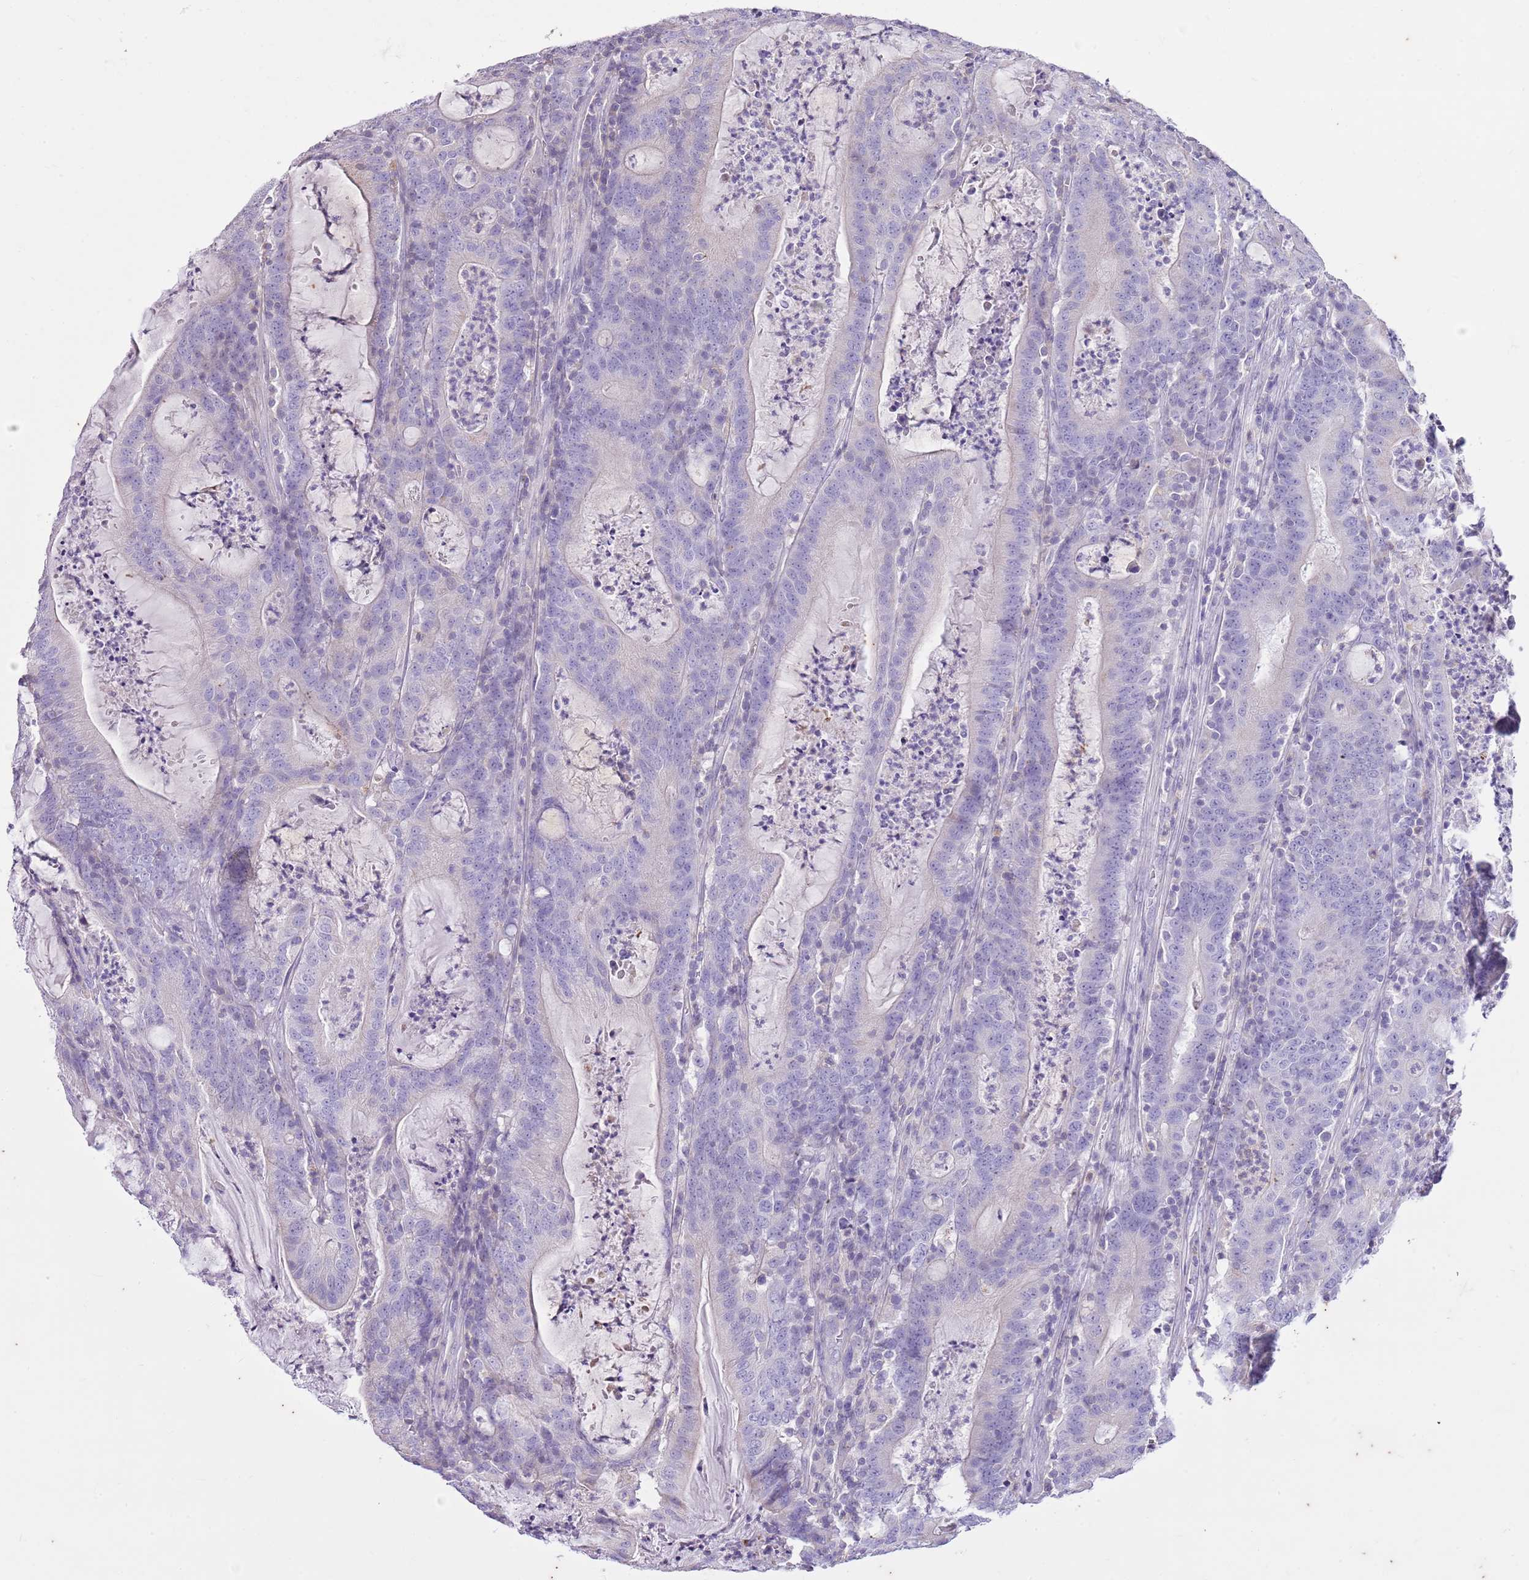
{"staining": {"intensity": "negative", "quantity": "none", "location": "none"}, "tissue": "colorectal cancer", "cell_type": "Tumor cells", "image_type": "cancer", "snomed": [{"axis": "morphology", "description": "Adenocarcinoma, NOS"}, {"axis": "topography", "description": "Colon"}], "caption": "Adenocarcinoma (colorectal) stained for a protein using IHC displays no expression tumor cells.", "gene": "CNPPD1", "patient": {"sex": "male", "age": 83}}